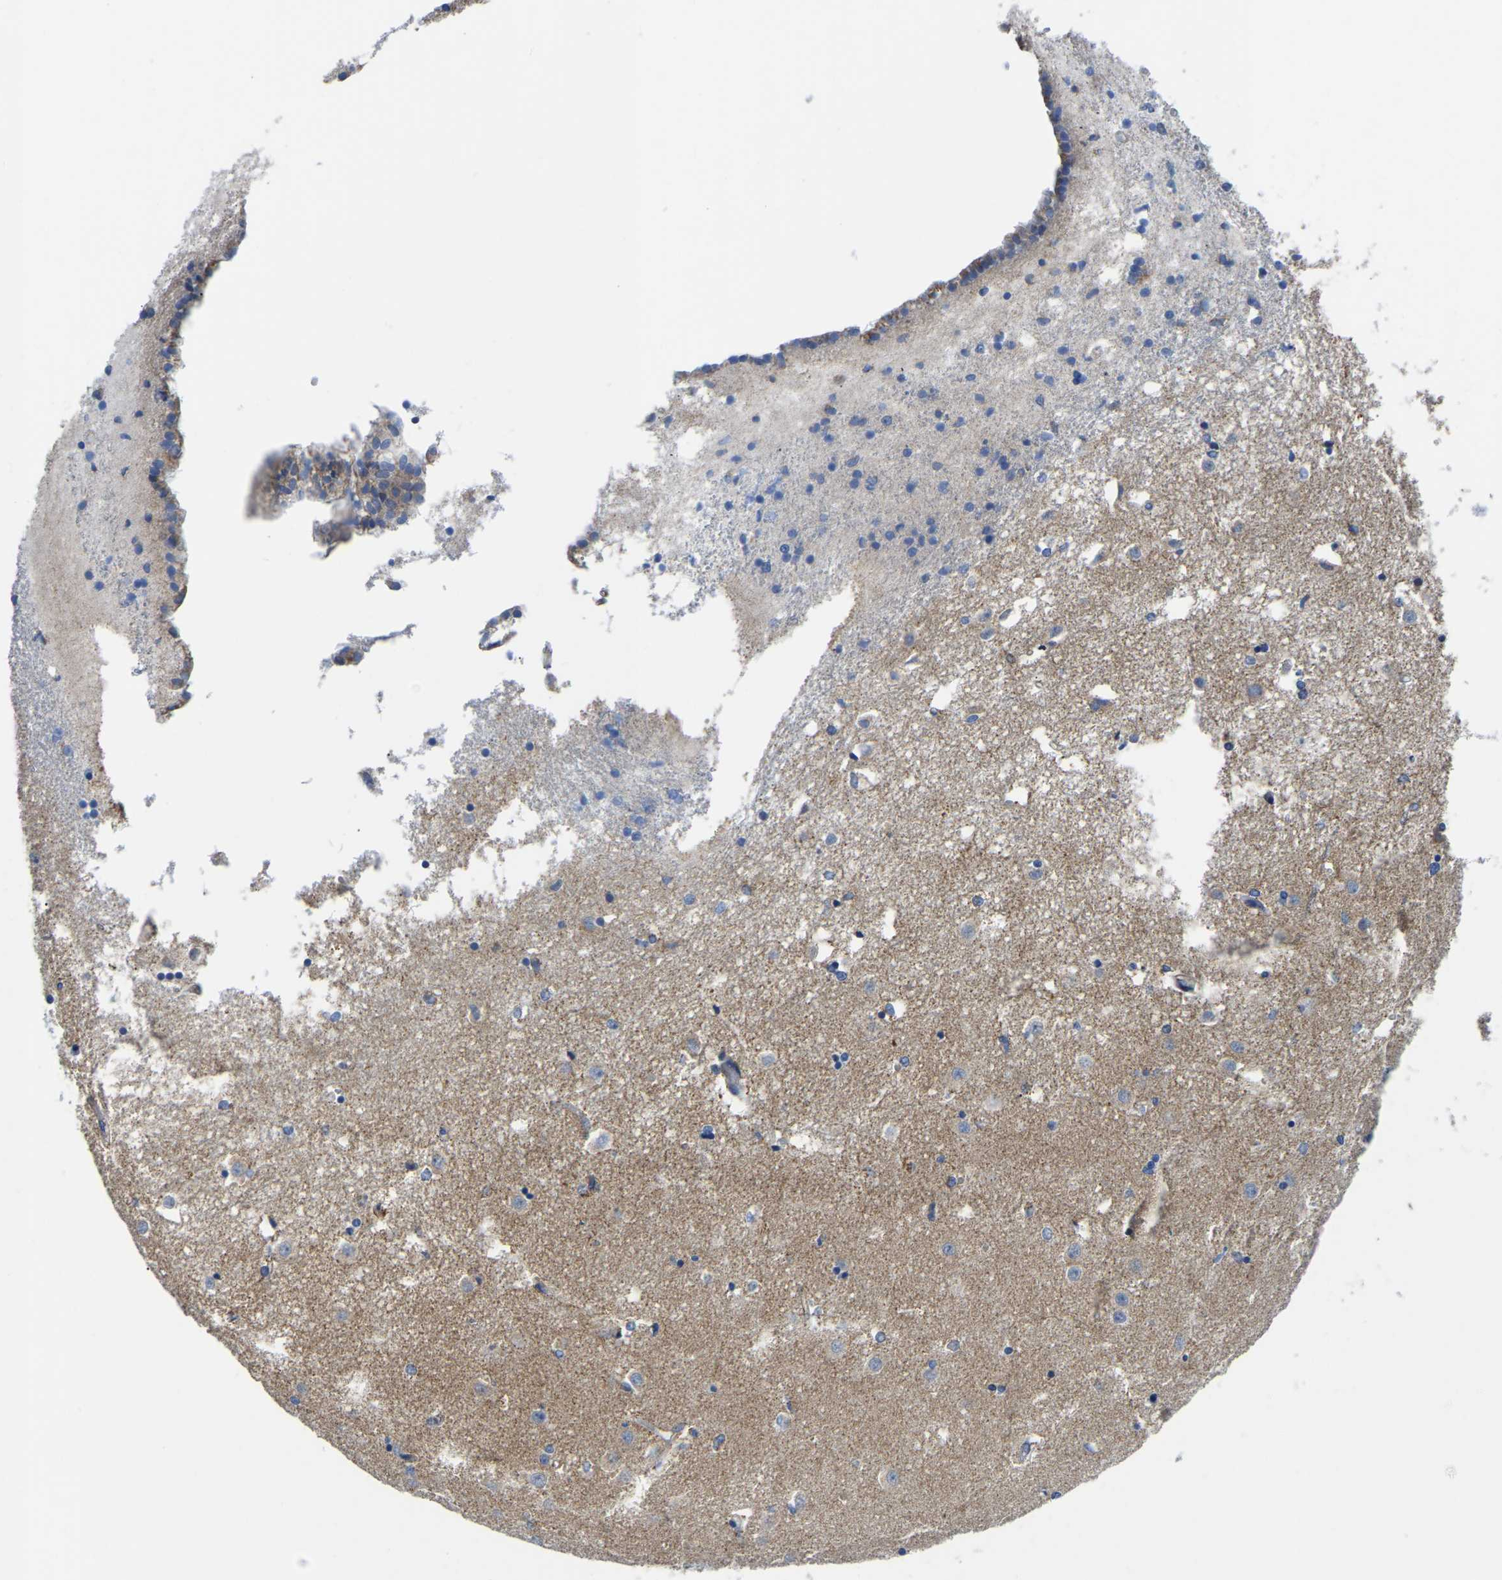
{"staining": {"intensity": "moderate", "quantity": "<25%", "location": "cytoplasmic/membranous"}, "tissue": "caudate", "cell_type": "Glial cells", "image_type": "normal", "snomed": [{"axis": "morphology", "description": "Normal tissue, NOS"}, {"axis": "topography", "description": "Lateral ventricle wall"}], "caption": "Immunohistochemical staining of unremarkable human caudate demonstrates <25% levels of moderate cytoplasmic/membranous protein staining in approximately <25% of glial cells. The staining is performed using DAB brown chromogen to label protein expression. The nuclei are counter-stained blue using hematoxylin.", "gene": "ETFA", "patient": {"sex": "male", "age": 45}}